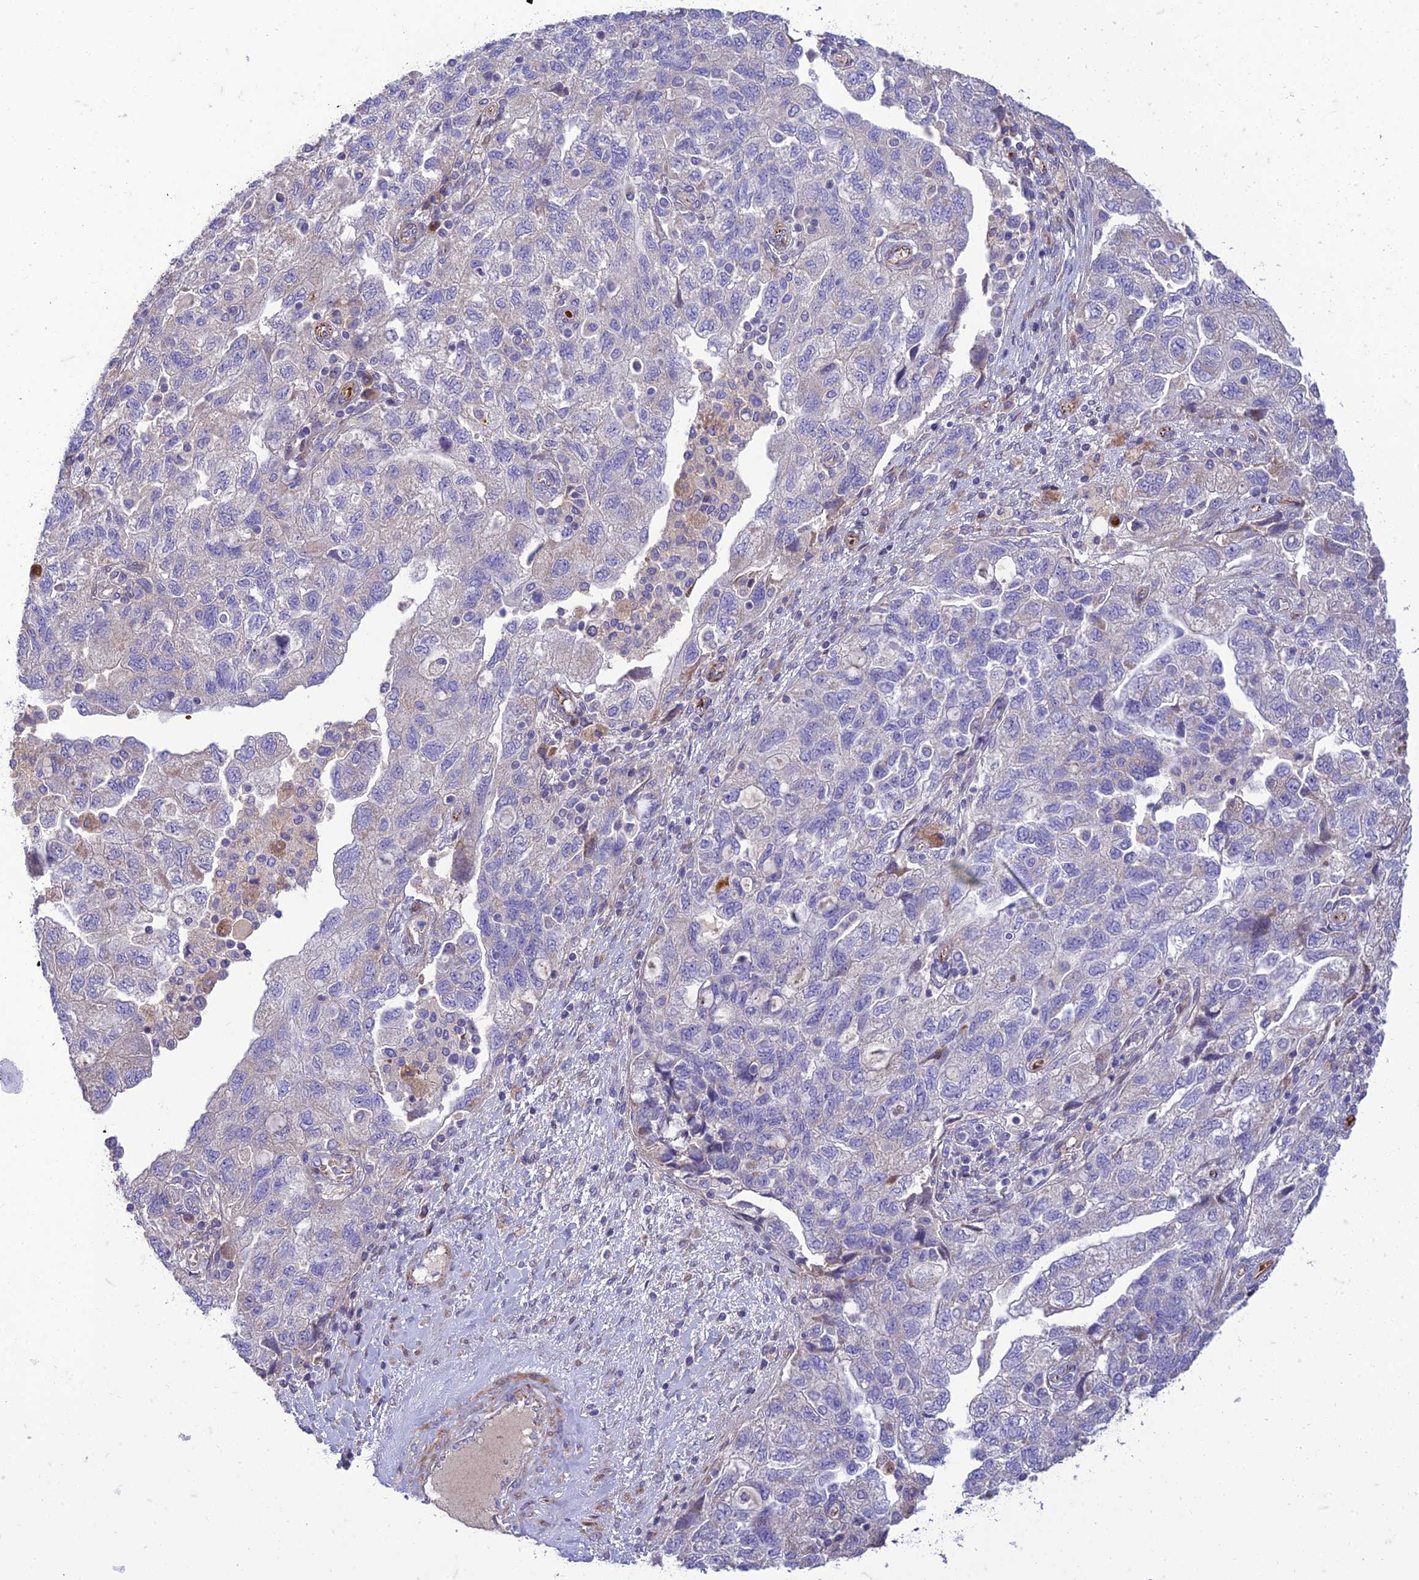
{"staining": {"intensity": "negative", "quantity": "none", "location": "none"}, "tissue": "ovarian cancer", "cell_type": "Tumor cells", "image_type": "cancer", "snomed": [{"axis": "morphology", "description": "Carcinoma, NOS"}, {"axis": "morphology", "description": "Cystadenocarcinoma, serous, NOS"}, {"axis": "topography", "description": "Ovary"}], "caption": "Tumor cells are negative for brown protein staining in serous cystadenocarcinoma (ovarian).", "gene": "SEL1L3", "patient": {"sex": "female", "age": 69}}